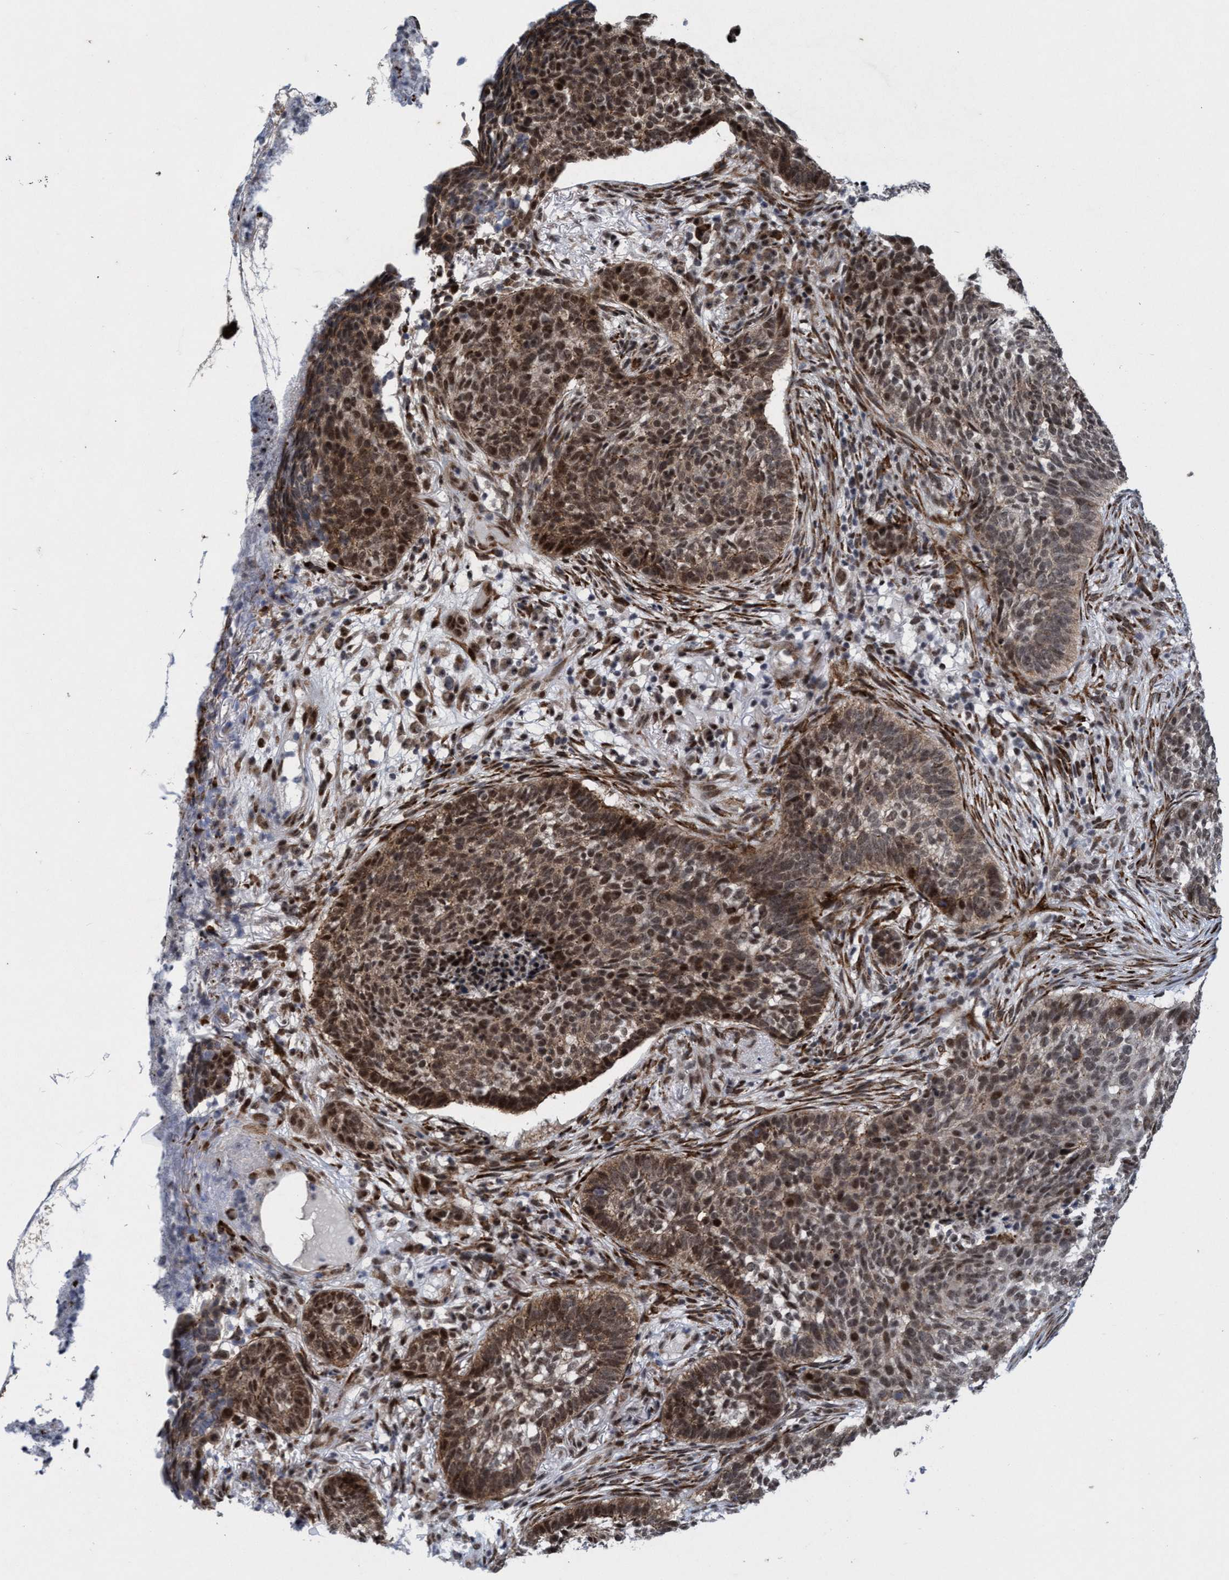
{"staining": {"intensity": "moderate", "quantity": ">75%", "location": "cytoplasmic/membranous,nuclear"}, "tissue": "skin cancer", "cell_type": "Tumor cells", "image_type": "cancer", "snomed": [{"axis": "morphology", "description": "Basal cell carcinoma"}, {"axis": "topography", "description": "Skin"}], "caption": "Skin basal cell carcinoma stained with a protein marker shows moderate staining in tumor cells.", "gene": "GLT6D1", "patient": {"sex": "male", "age": 85}}